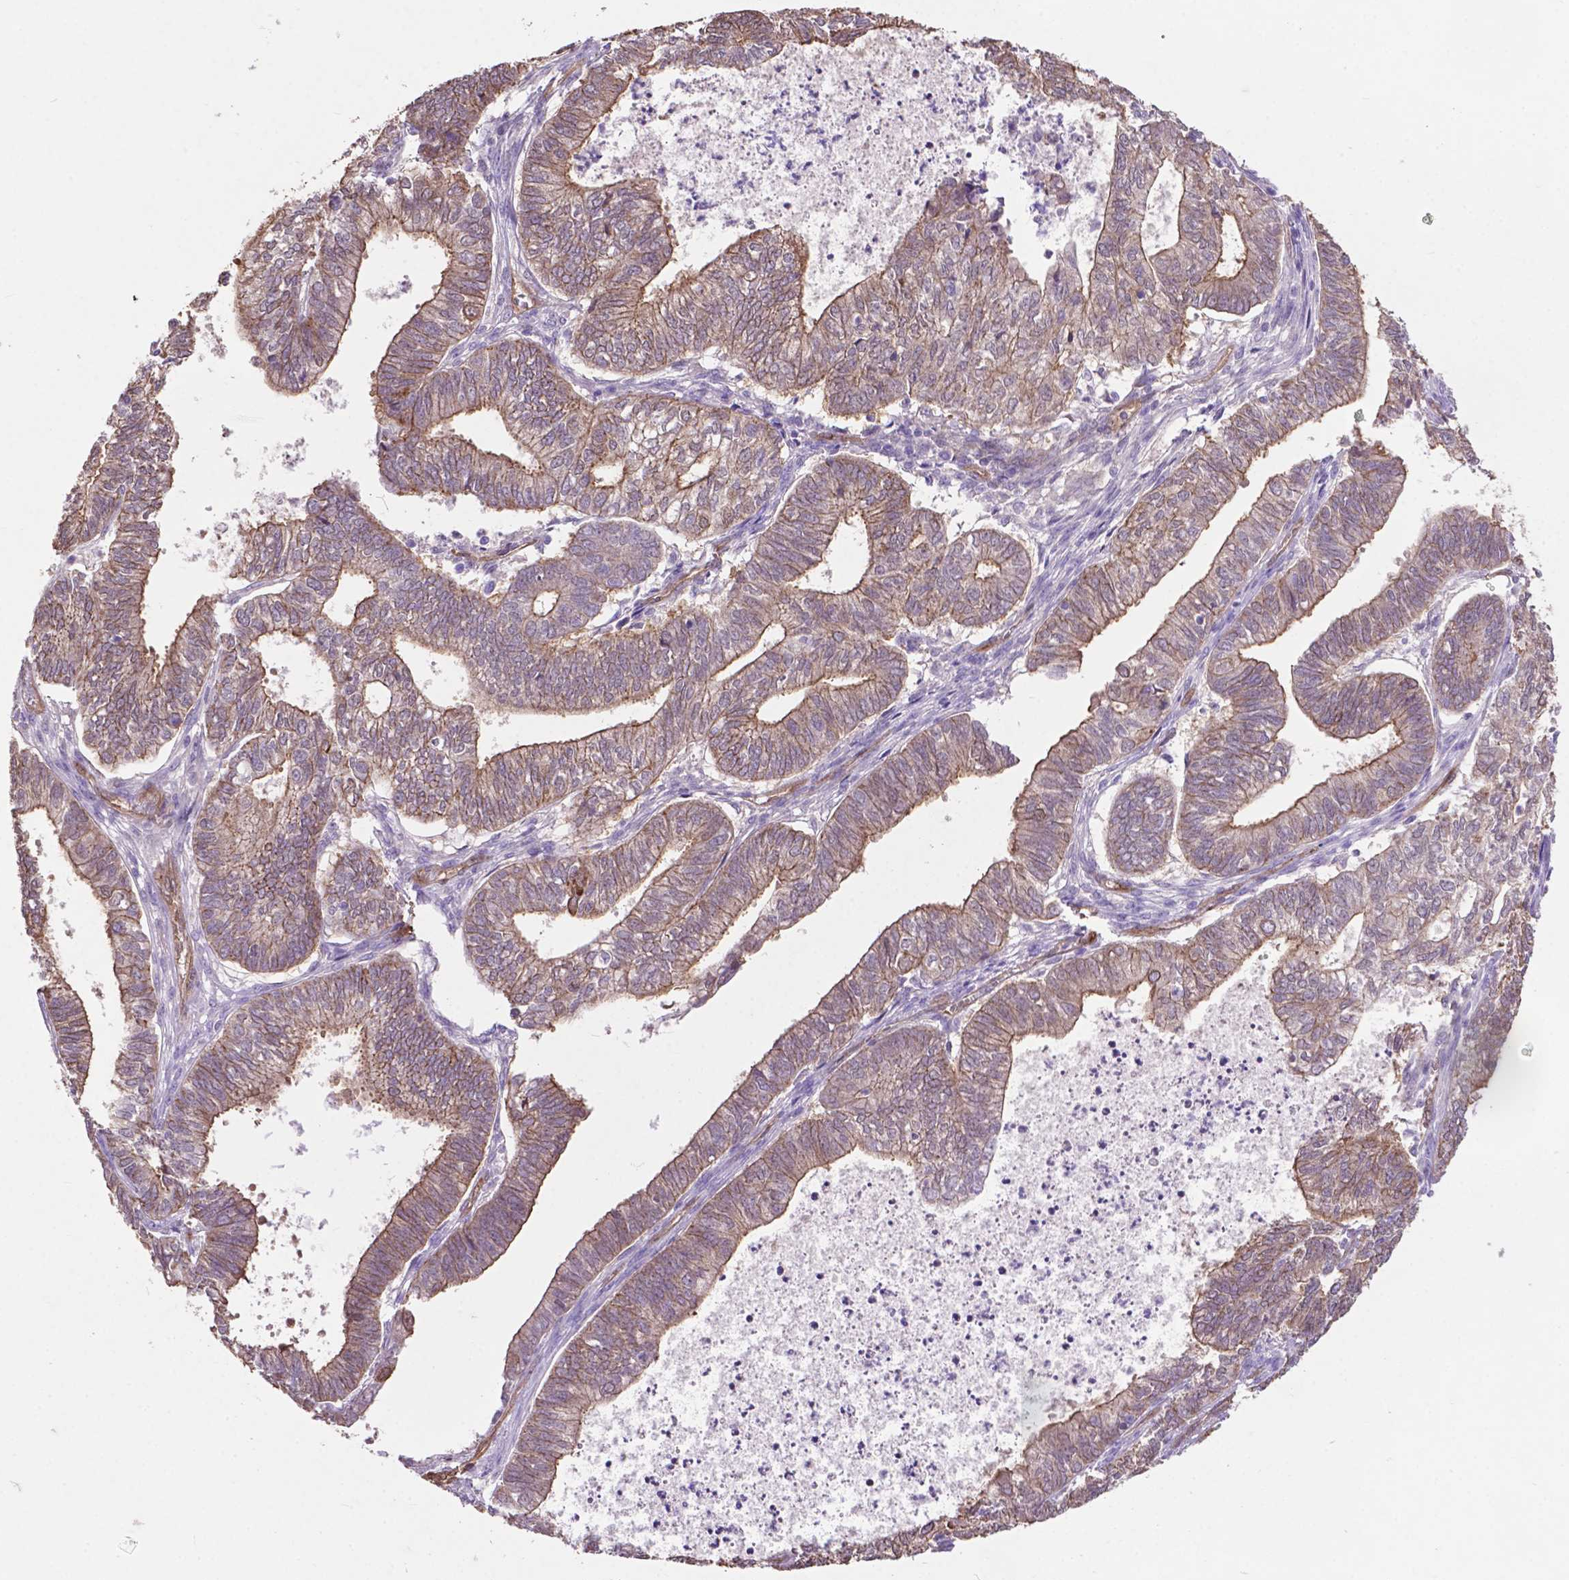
{"staining": {"intensity": "weak", "quantity": "25%-75%", "location": "cytoplasmic/membranous"}, "tissue": "ovarian cancer", "cell_type": "Tumor cells", "image_type": "cancer", "snomed": [{"axis": "morphology", "description": "Carcinoma, endometroid"}, {"axis": "topography", "description": "Ovary"}], "caption": "High-power microscopy captured an immunohistochemistry histopathology image of ovarian endometroid carcinoma, revealing weak cytoplasmic/membranous positivity in approximately 25%-75% of tumor cells.", "gene": "PDLIM1", "patient": {"sex": "female", "age": 64}}